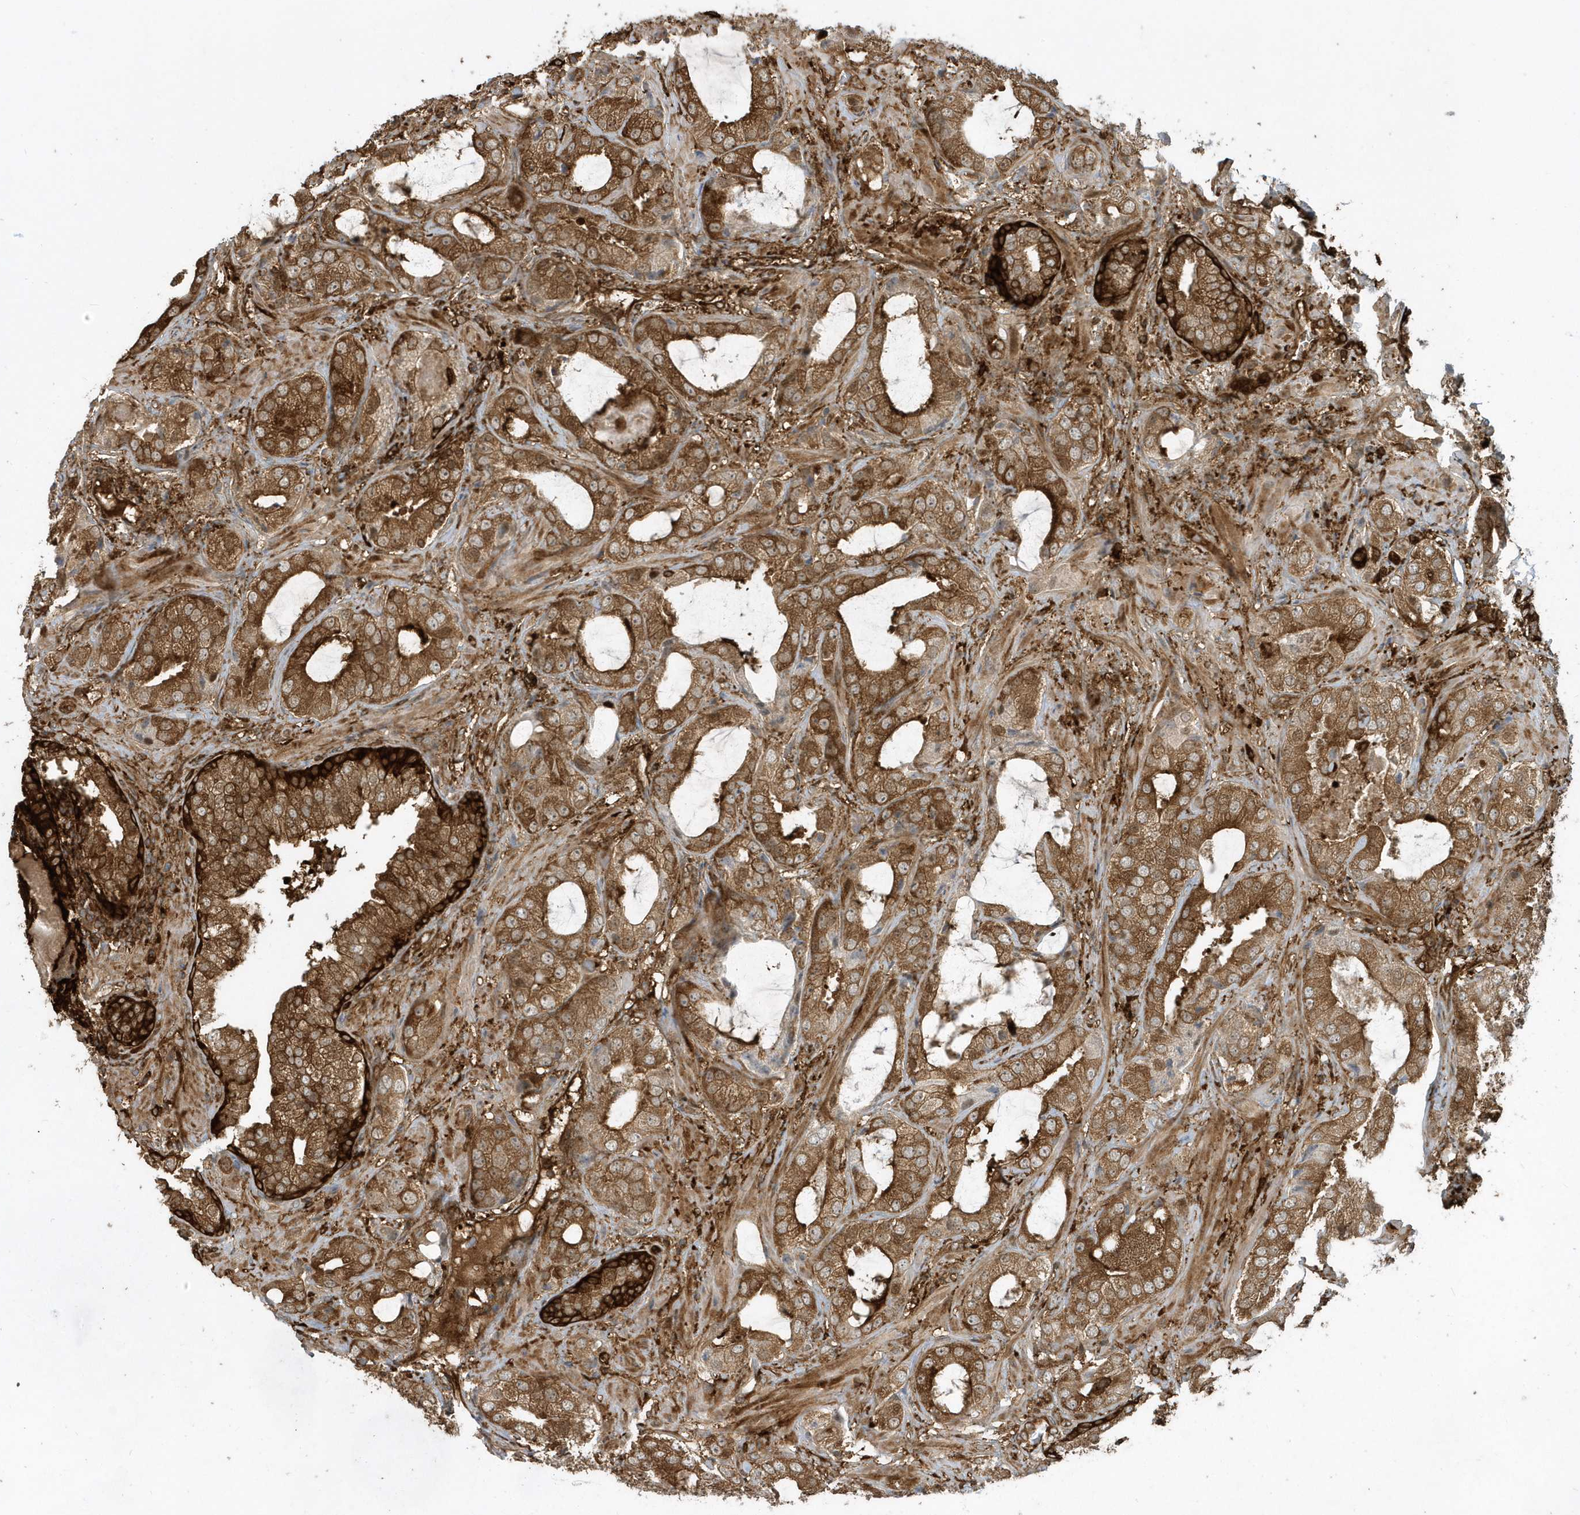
{"staining": {"intensity": "moderate", "quantity": ">75%", "location": "cytoplasmic/membranous"}, "tissue": "prostate cancer", "cell_type": "Tumor cells", "image_type": "cancer", "snomed": [{"axis": "morphology", "description": "Normal tissue, NOS"}, {"axis": "morphology", "description": "Adenocarcinoma, High grade"}, {"axis": "topography", "description": "Prostate"}, {"axis": "topography", "description": "Peripheral nerve tissue"}], "caption": "Immunohistochemical staining of human high-grade adenocarcinoma (prostate) reveals medium levels of moderate cytoplasmic/membranous positivity in approximately >75% of tumor cells.", "gene": "CLCN6", "patient": {"sex": "male", "age": 59}}